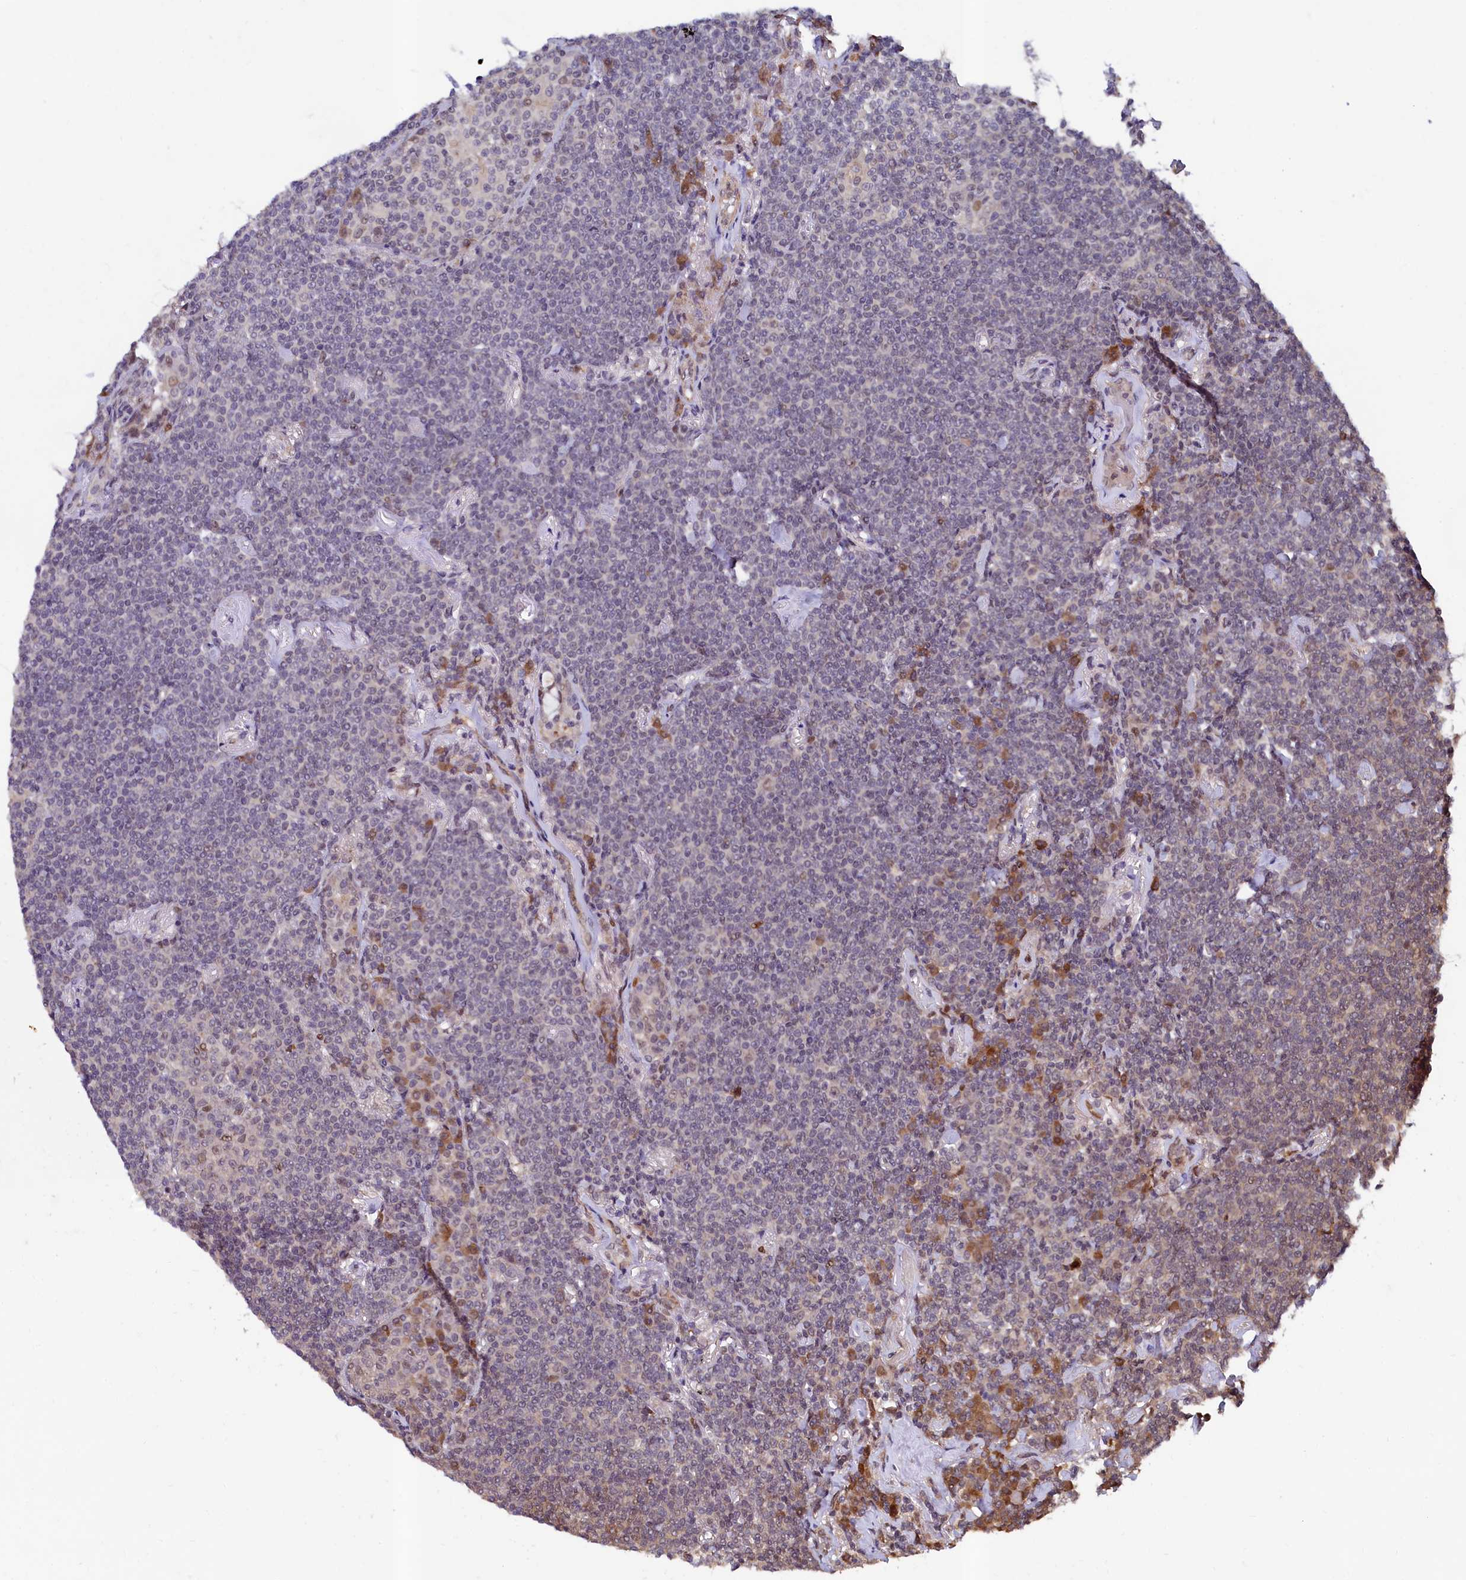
{"staining": {"intensity": "negative", "quantity": "none", "location": "none"}, "tissue": "lymphoma", "cell_type": "Tumor cells", "image_type": "cancer", "snomed": [{"axis": "morphology", "description": "Malignant lymphoma, non-Hodgkin's type, Low grade"}, {"axis": "topography", "description": "Lung"}], "caption": "IHC micrograph of neoplastic tissue: human low-grade malignant lymphoma, non-Hodgkin's type stained with DAB (3,3'-diaminobenzidine) shows no significant protein expression in tumor cells.", "gene": "LEO1", "patient": {"sex": "female", "age": 71}}